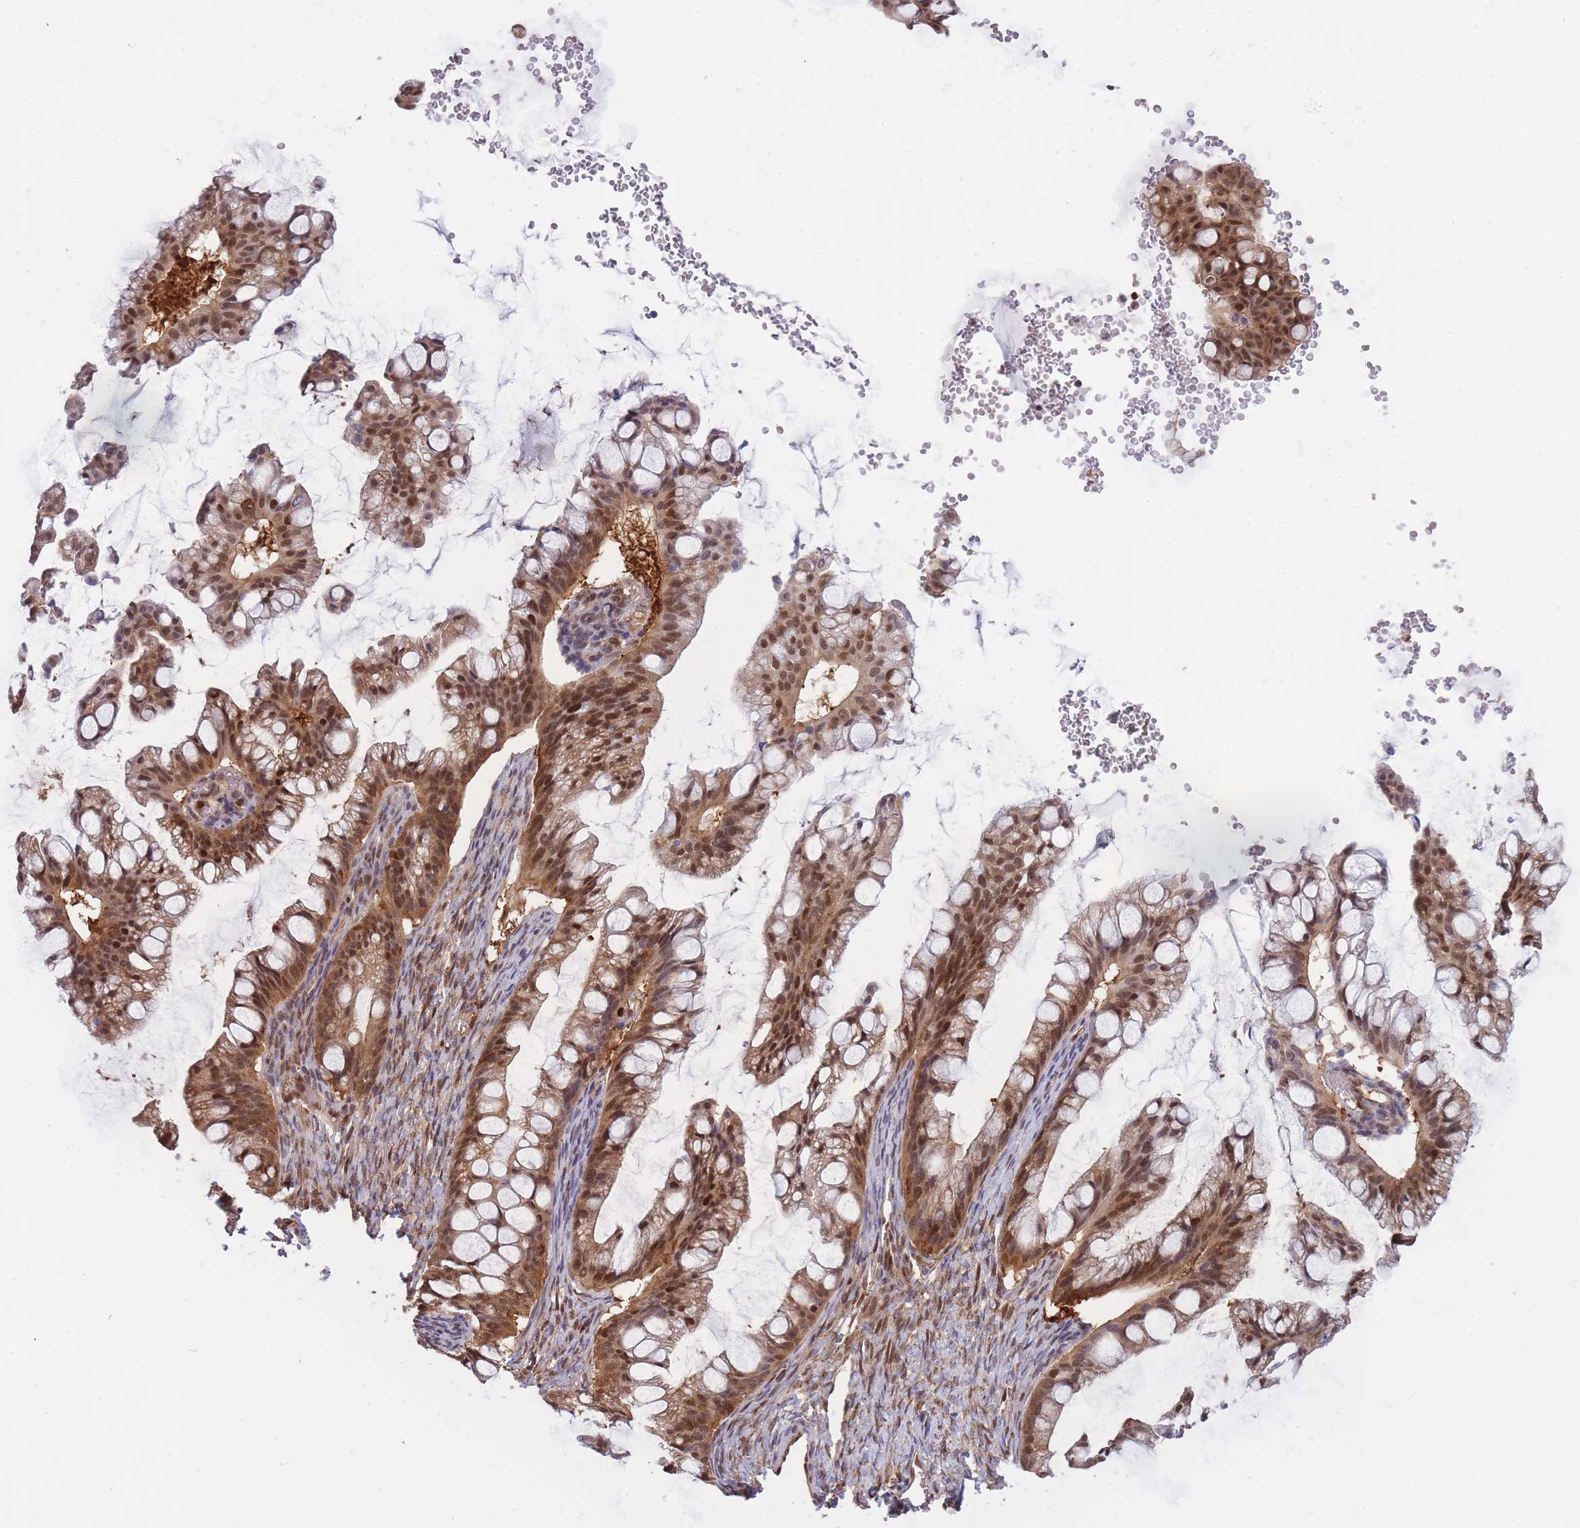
{"staining": {"intensity": "moderate", "quantity": ">75%", "location": "cytoplasmic/membranous,nuclear"}, "tissue": "ovarian cancer", "cell_type": "Tumor cells", "image_type": "cancer", "snomed": [{"axis": "morphology", "description": "Cystadenocarcinoma, mucinous, NOS"}, {"axis": "topography", "description": "Ovary"}], "caption": "IHC (DAB (3,3'-diaminobenzidine)) staining of human ovarian cancer (mucinous cystadenocarcinoma) shows moderate cytoplasmic/membranous and nuclear protein staining in about >75% of tumor cells.", "gene": "NSFL1C", "patient": {"sex": "female", "age": 73}}